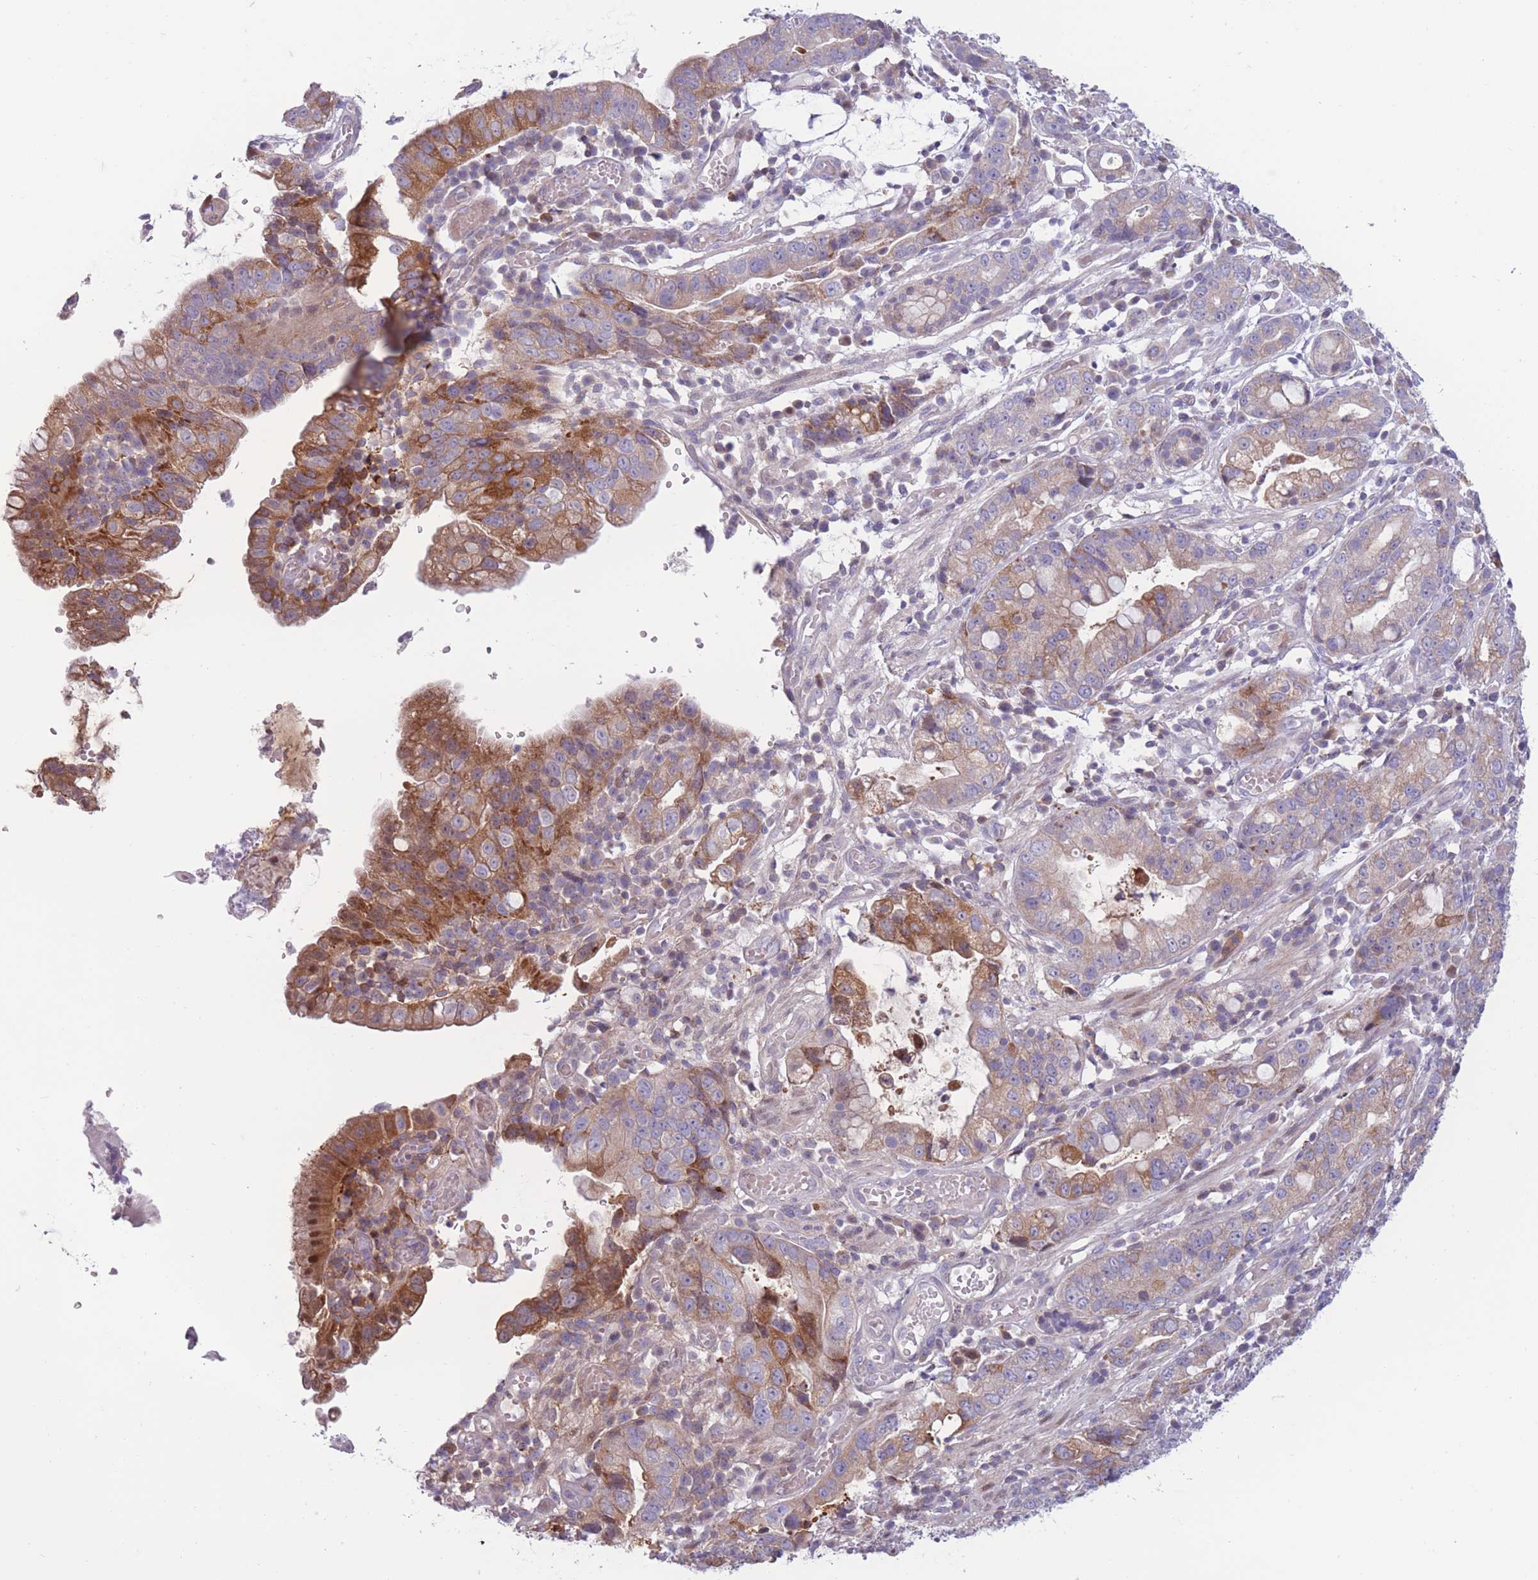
{"staining": {"intensity": "moderate", "quantity": "25%-75%", "location": "cytoplasmic/membranous"}, "tissue": "stomach cancer", "cell_type": "Tumor cells", "image_type": "cancer", "snomed": [{"axis": "morphology", "description": "Adenocarcinoma, NOS"}, {"axis": "topography", "description": "Stomach"}], "caption": "IHC of stomach cancer demonstrates medium levels of moderate cytoplasmic/membranous expression in about 25%-75% of tumor cells. The staining is performed using DAB (3,3'-diaminobenzidine) brown chromogen to label protein expression. The nuclei are counter-stained blue using hematoxylin.", "gene": "PDE4A", "patient": {"sex": "male", "age": 55}}